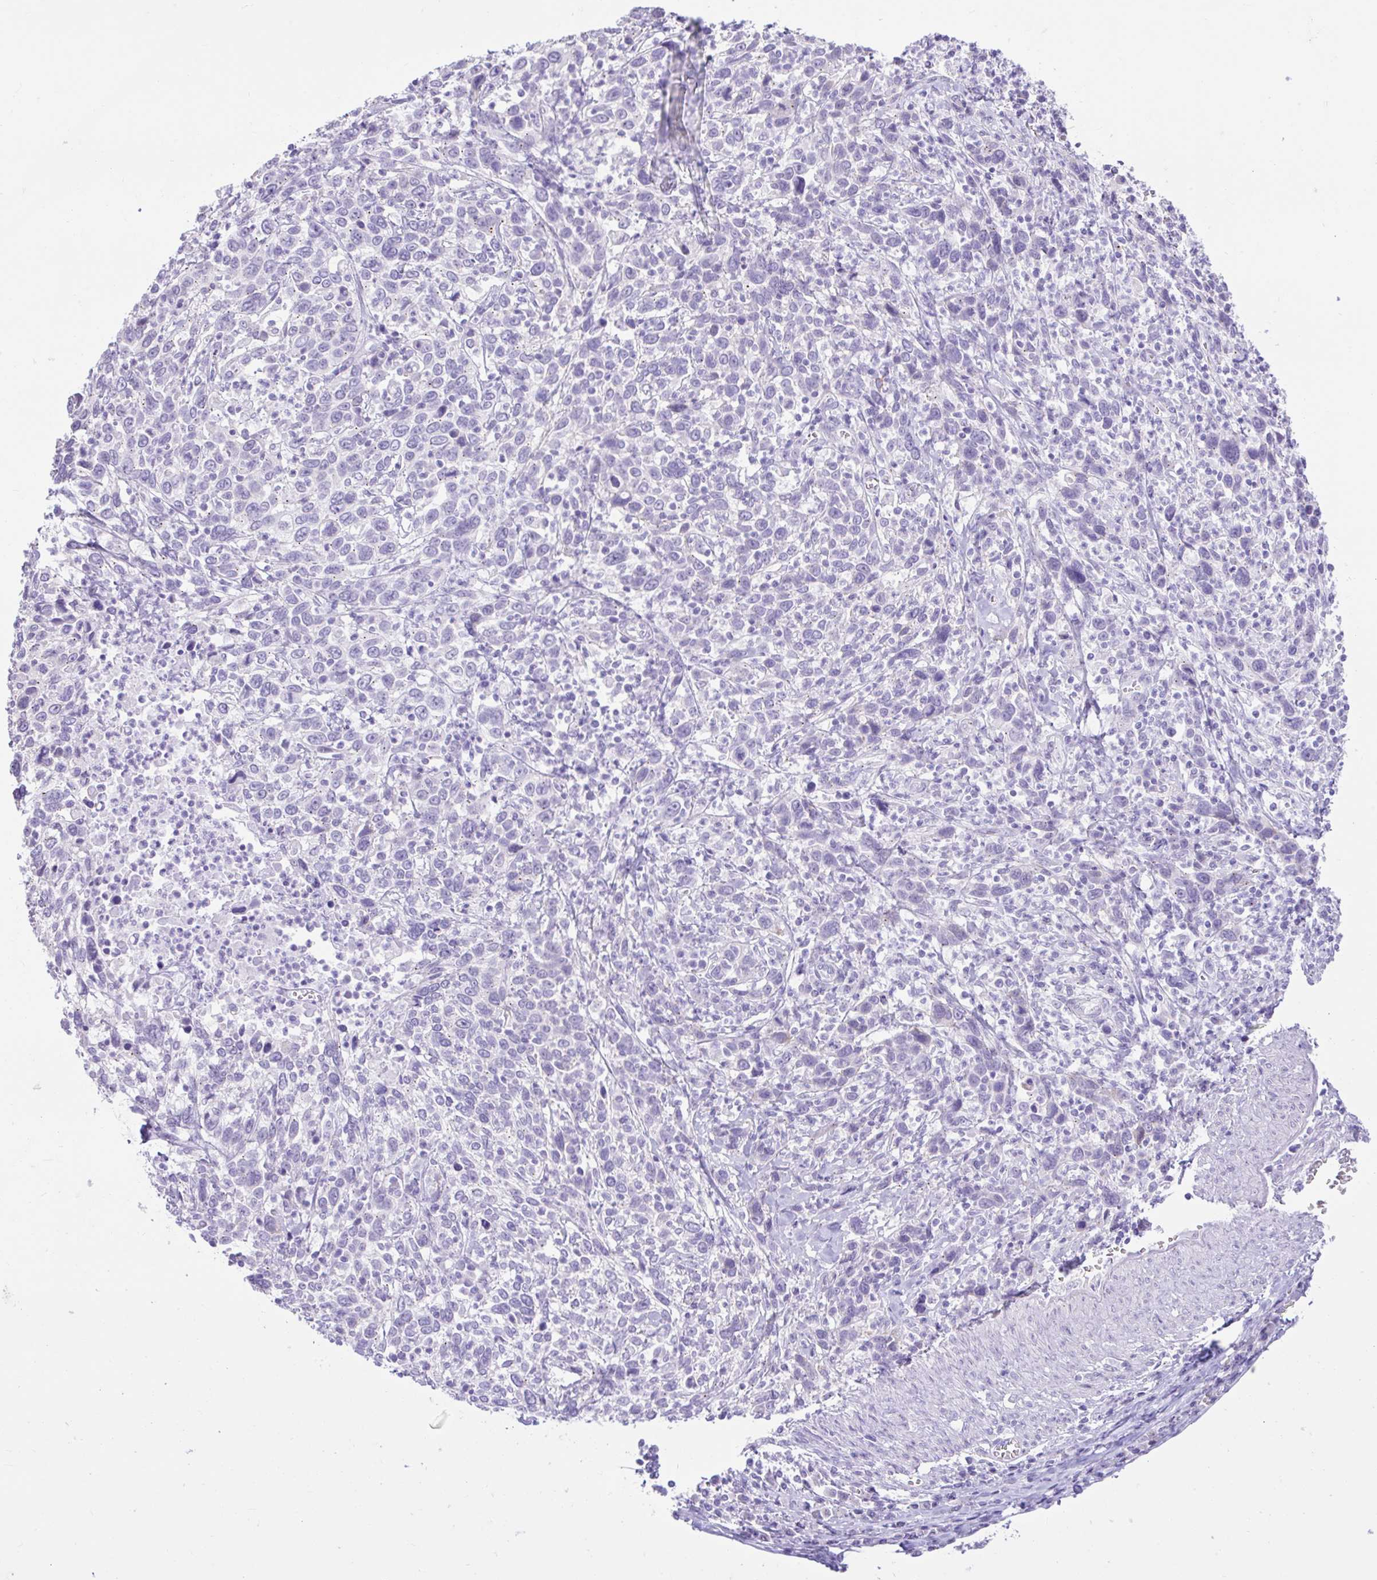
{"staining": {"intensity": "negative", "quantity": "none", "location": "none"}, "tissue": "cervical cancer", "cell_type": "Tumor cells", "image_type": "cancer", "snomed": [{"axis": "morphology", "description": "Squamous cell carcinoma, NOS"}, {"axis": "topography", "description": "Cervix"}], "caption": "Cervical squamous cell carcinoma was stained to show a protein in brown. There is no significant positivity in tumor cells. (DAB IHC, high magnification).", "gene": "REEP1", "patient": {"sex": "female", "age": 46}}